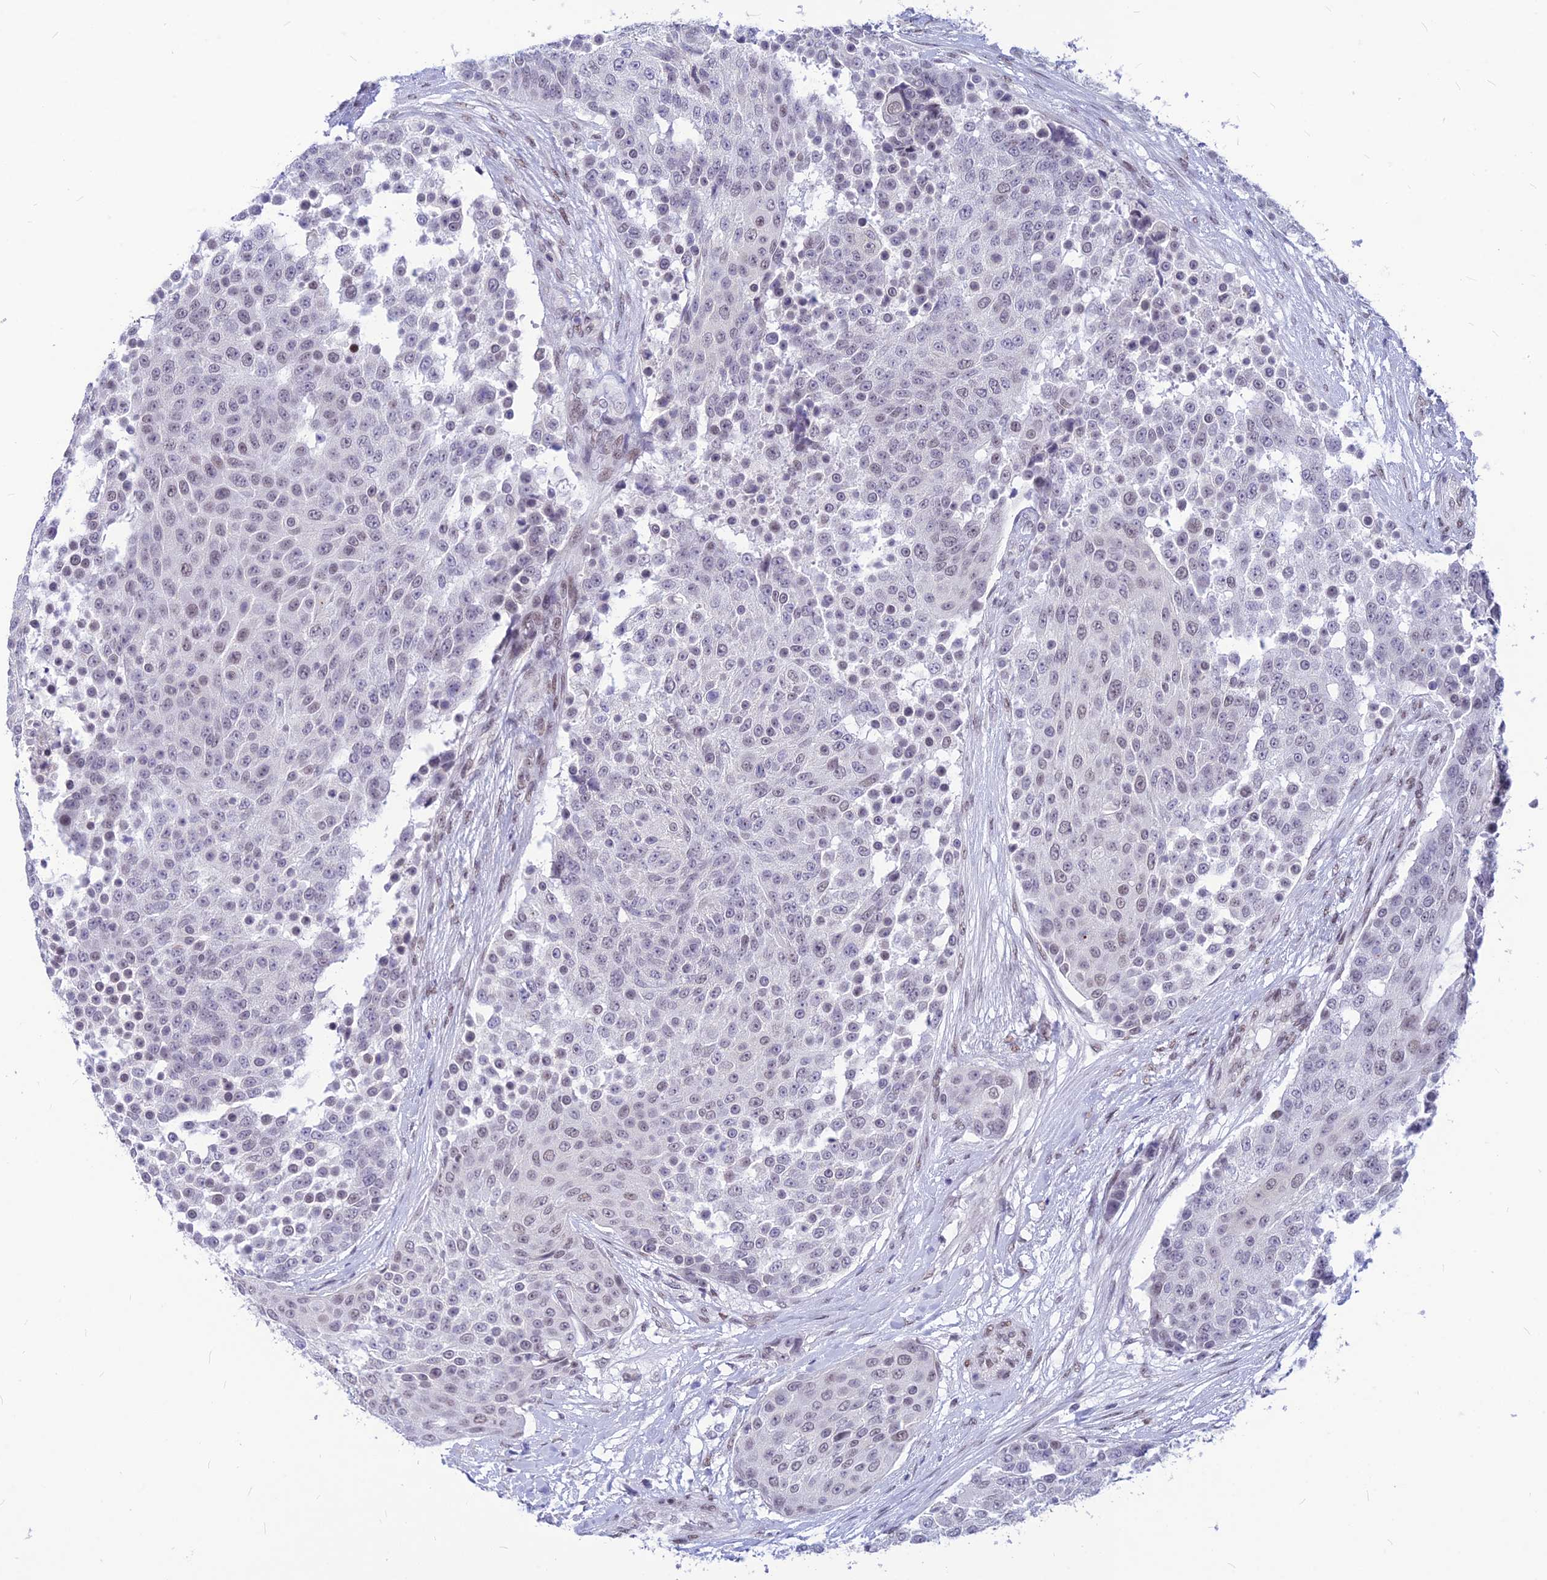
{"staining": {"intensity": "weak", "quantity": "<25%", "location": "nuclear"}, "tissue": "urothelial cancer", "cell_type": "Tumor cells", "image_type": "cancer", "snomed": [{"axis": "morphology", "description": "Urothelial carcinoma, High grade"}, {"axis": "topography", "description": "Urinary bladder"}], "caption": "Immunohistochemistry (IHC) histopathology image of neoplastic tissue: human high-grade urothelial carcinoma stained with DAB displays no significant protein positivity in tumor cells. (DAB IHC with hematoxylin counter stain).", "gene": "KCTD13", "patient": {"sex": "female", "age": 63}}